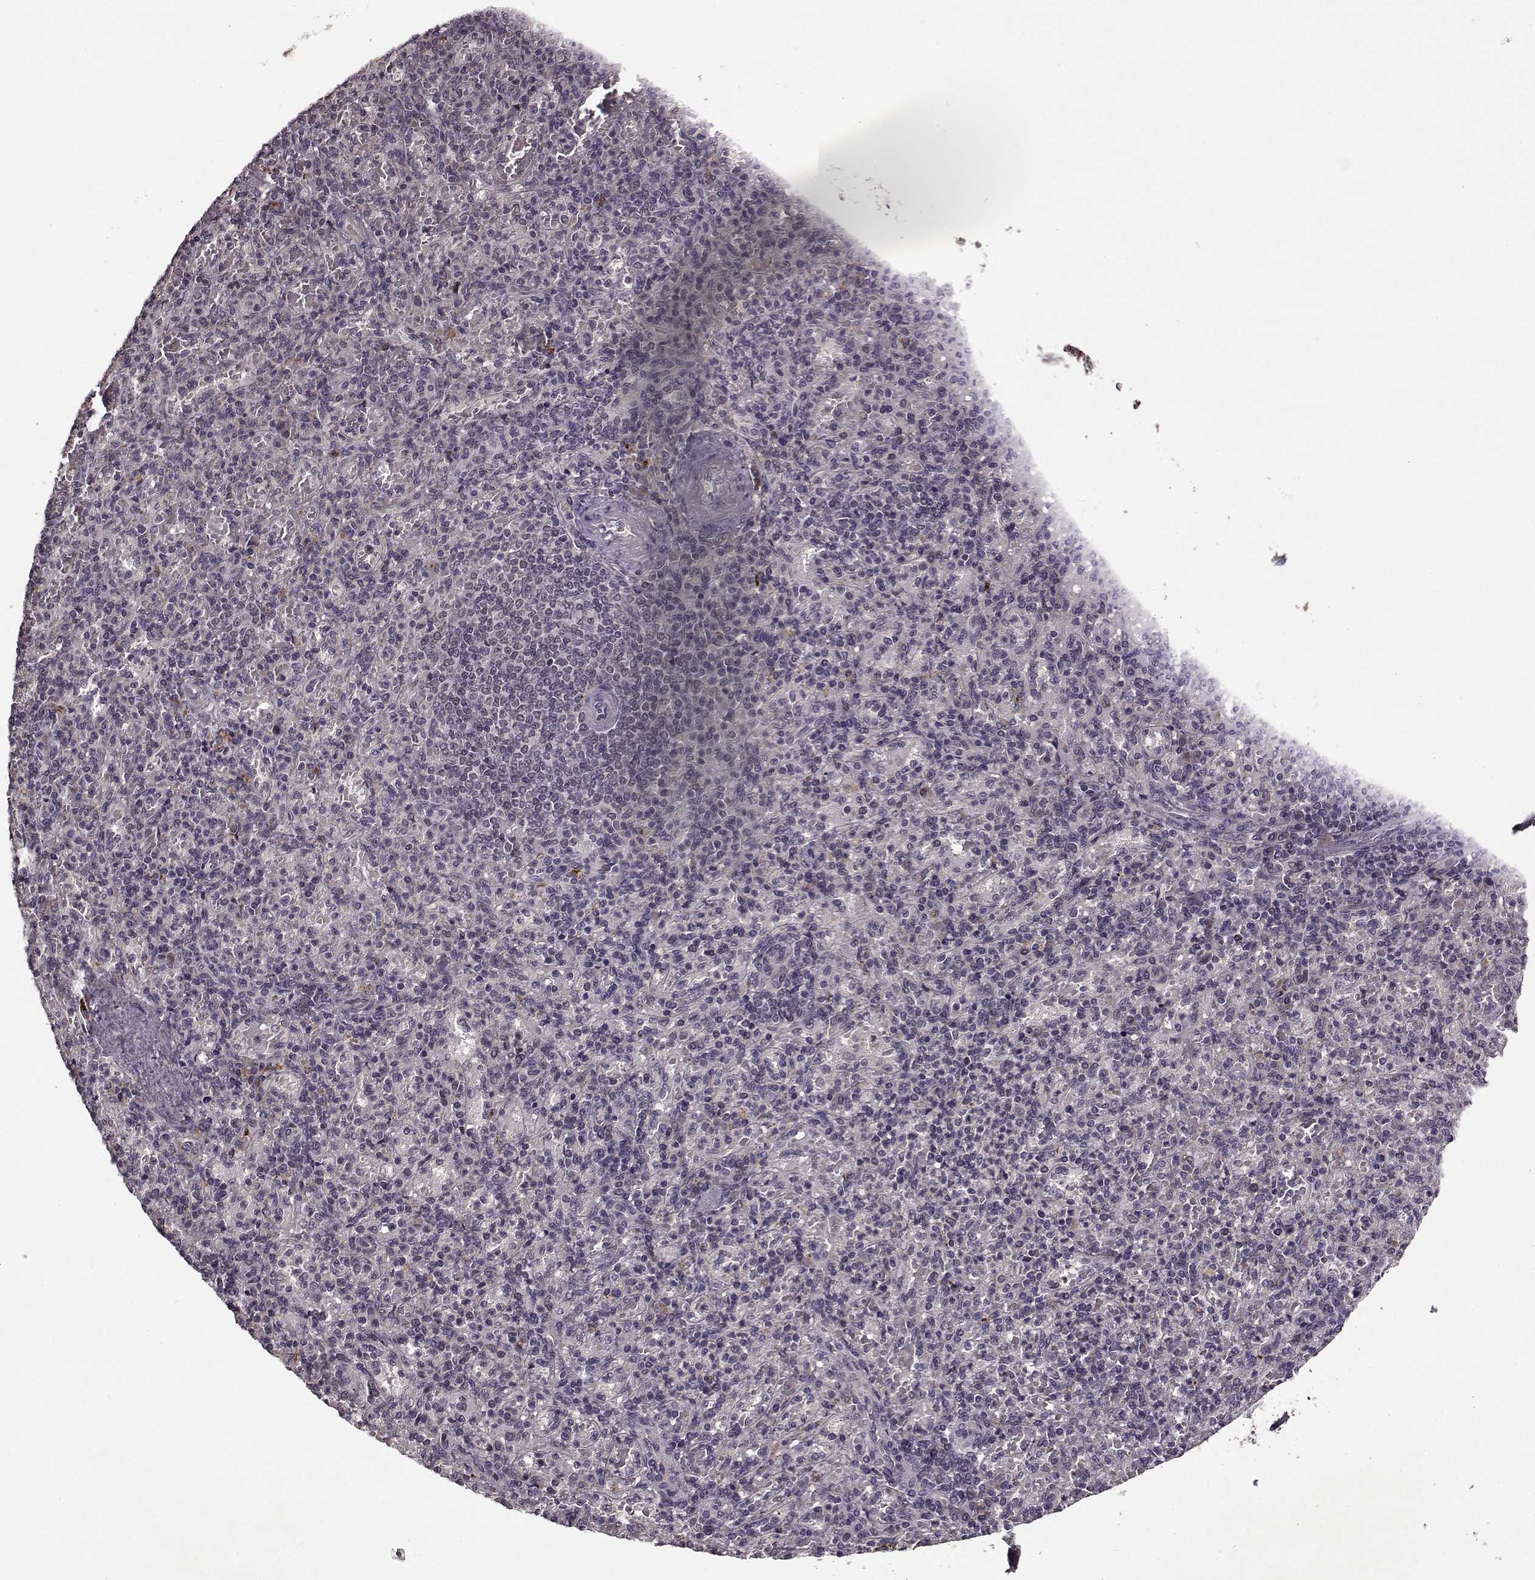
{"staining": {"intensity": "negative", "quantity": "none", "location": "none"}, "tissue": "spleen", "cell_type": "Cells in red pulp", "image_type": "normal", "snomed": [{"axis": "morphology", "description": "Normal tissue, NOS"}, {"axis": "topography", "description": "Spleen"}], "caption": "DAB immunohistochemical staining of unremarkable human spleen displays no significant positivity in cells in red pulp.", "gene": "MAIP1", "patient": {"sex": "female", "age": 74}}